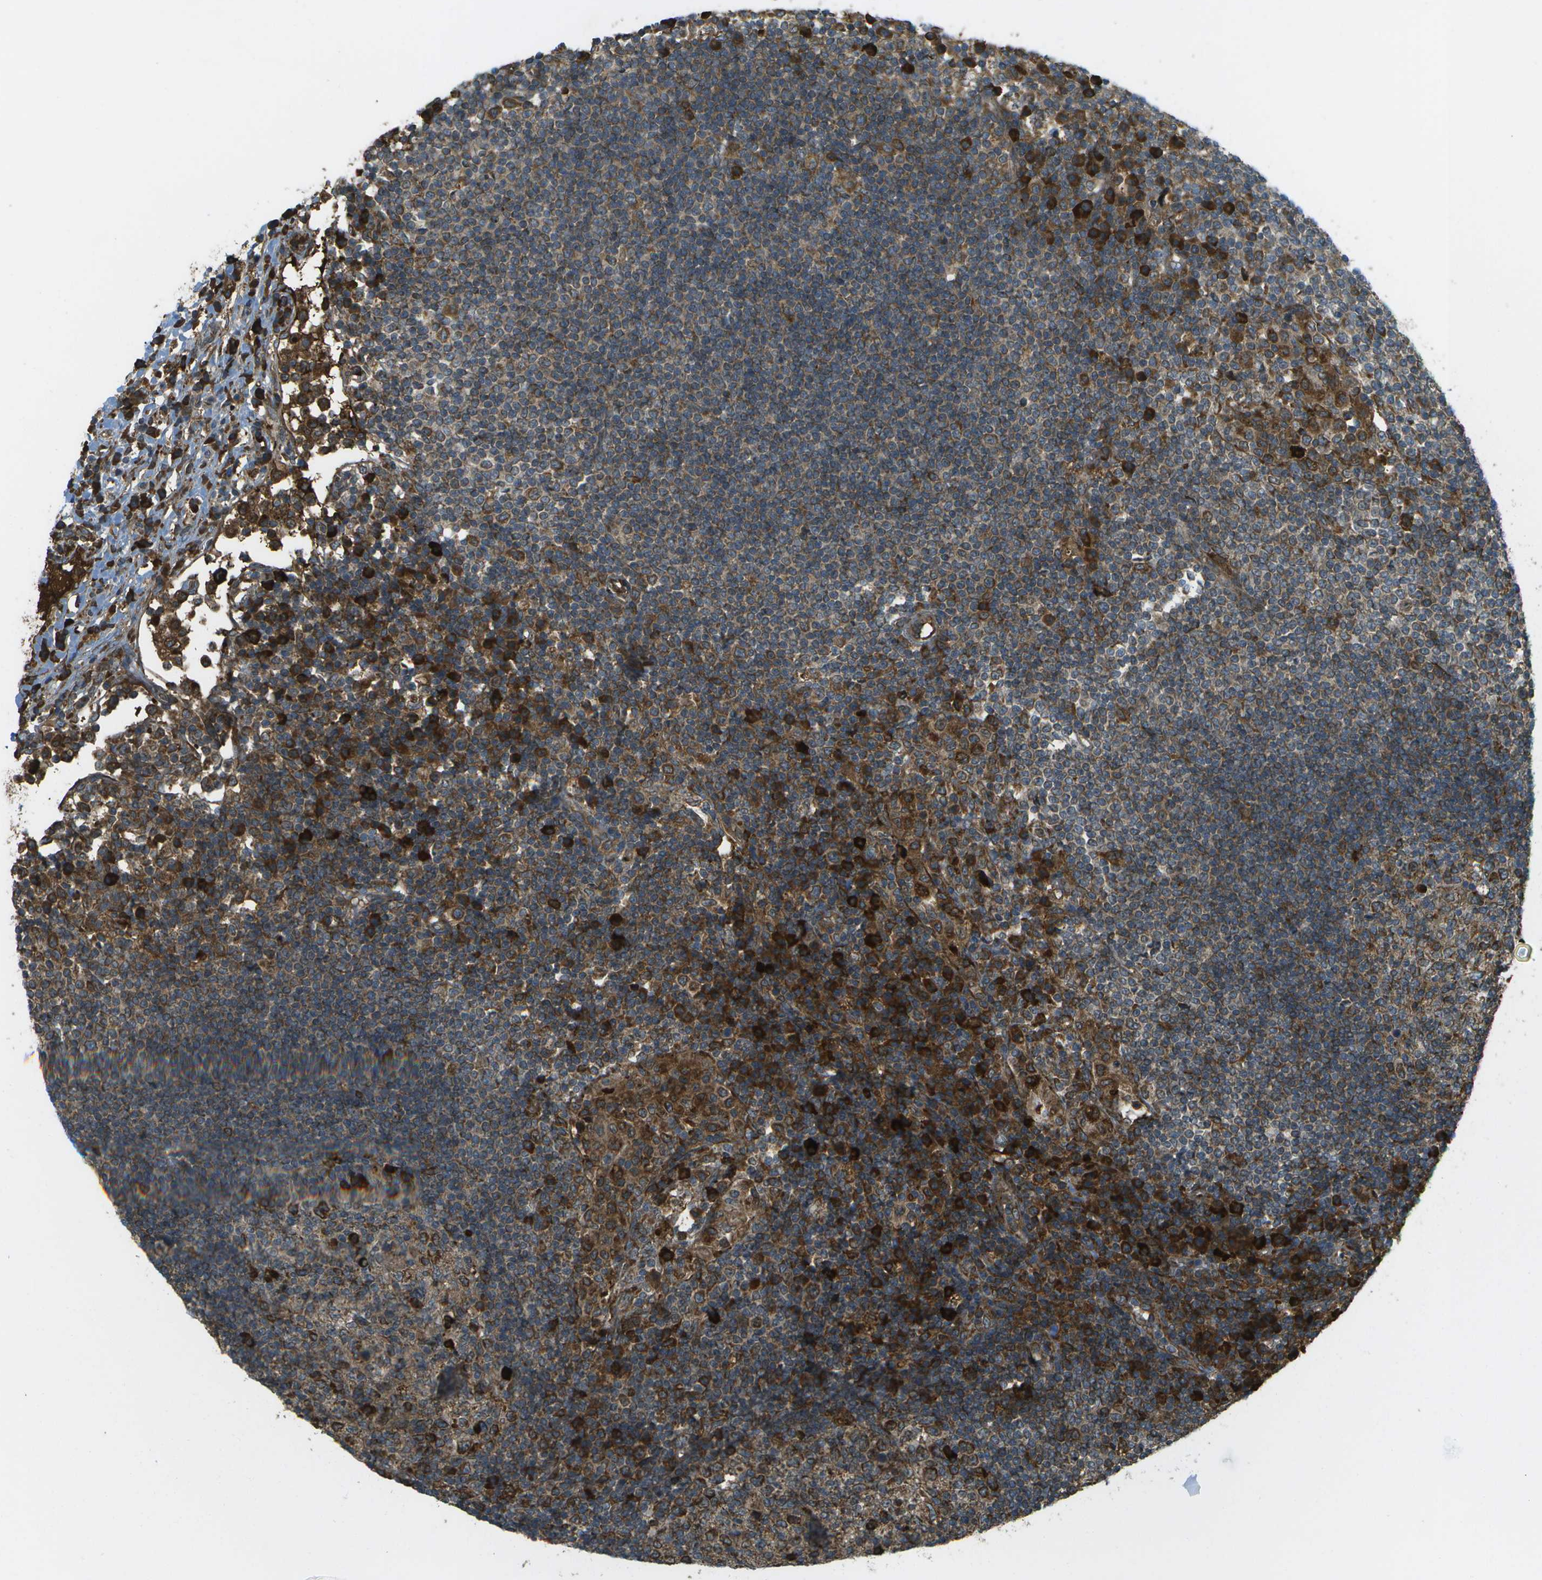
{"staining": {"intensity": "strong", "quantity": ">75%", "location": "cytoplasmic/membranous"}, "tissue": "lymph node", "cell_type": "Germinal center cells", "image_type": "normal", "snomed": [{"axis": "morphology", "description": "Normal tissue, NOS"}, {"axis": "topography", "description": "Lymph node"}], "caption": "The micrograph exhibits a brown stain indicating the presence of a protein in the cytoplasmic/membranous of germinal center cells in lymph node.", "gene": "USP30", "patient": {"sex": "female", "age": 53}}